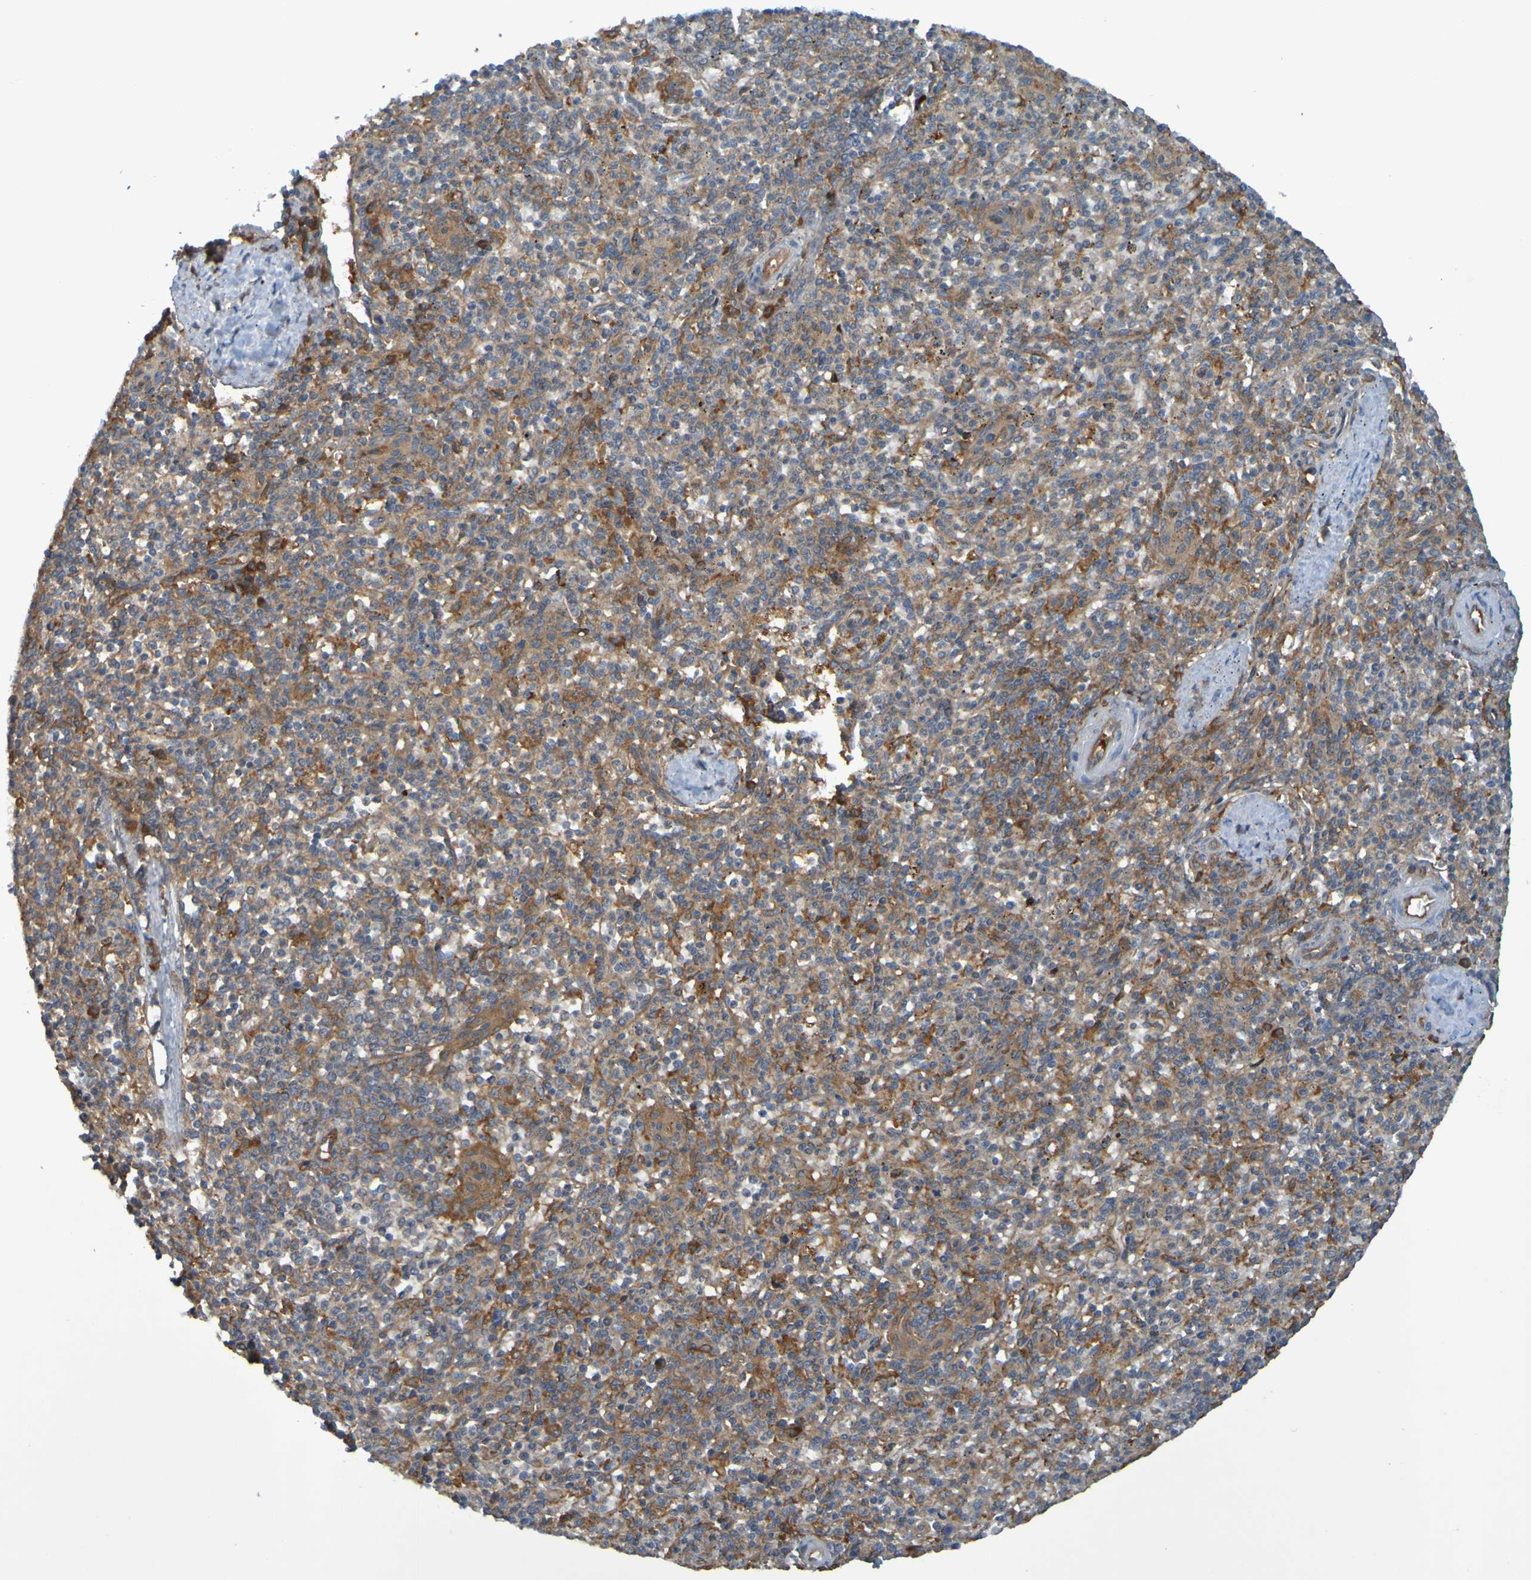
{"staining": {"intensity": "moderate", "quantity": ">75%", "location": "cytoplasmic/membranous"}, "tissue": "spleen", "cell_type": "Cells in red pulp", "image_type": "normal", "snomed": [{"axis": "morphology", "description": "Normal tissue, NOS"}, {"axis": "topography", "description": "Spleen"}], "caption": "Immunohistochemistry of normal human spleen shows medium levels of moderate cytoplasmic/membranous positivity in approximately >75% of cells in red pulp.", "gene": "DNAJC4", "patient": {"sex": "male", "age": 72}}